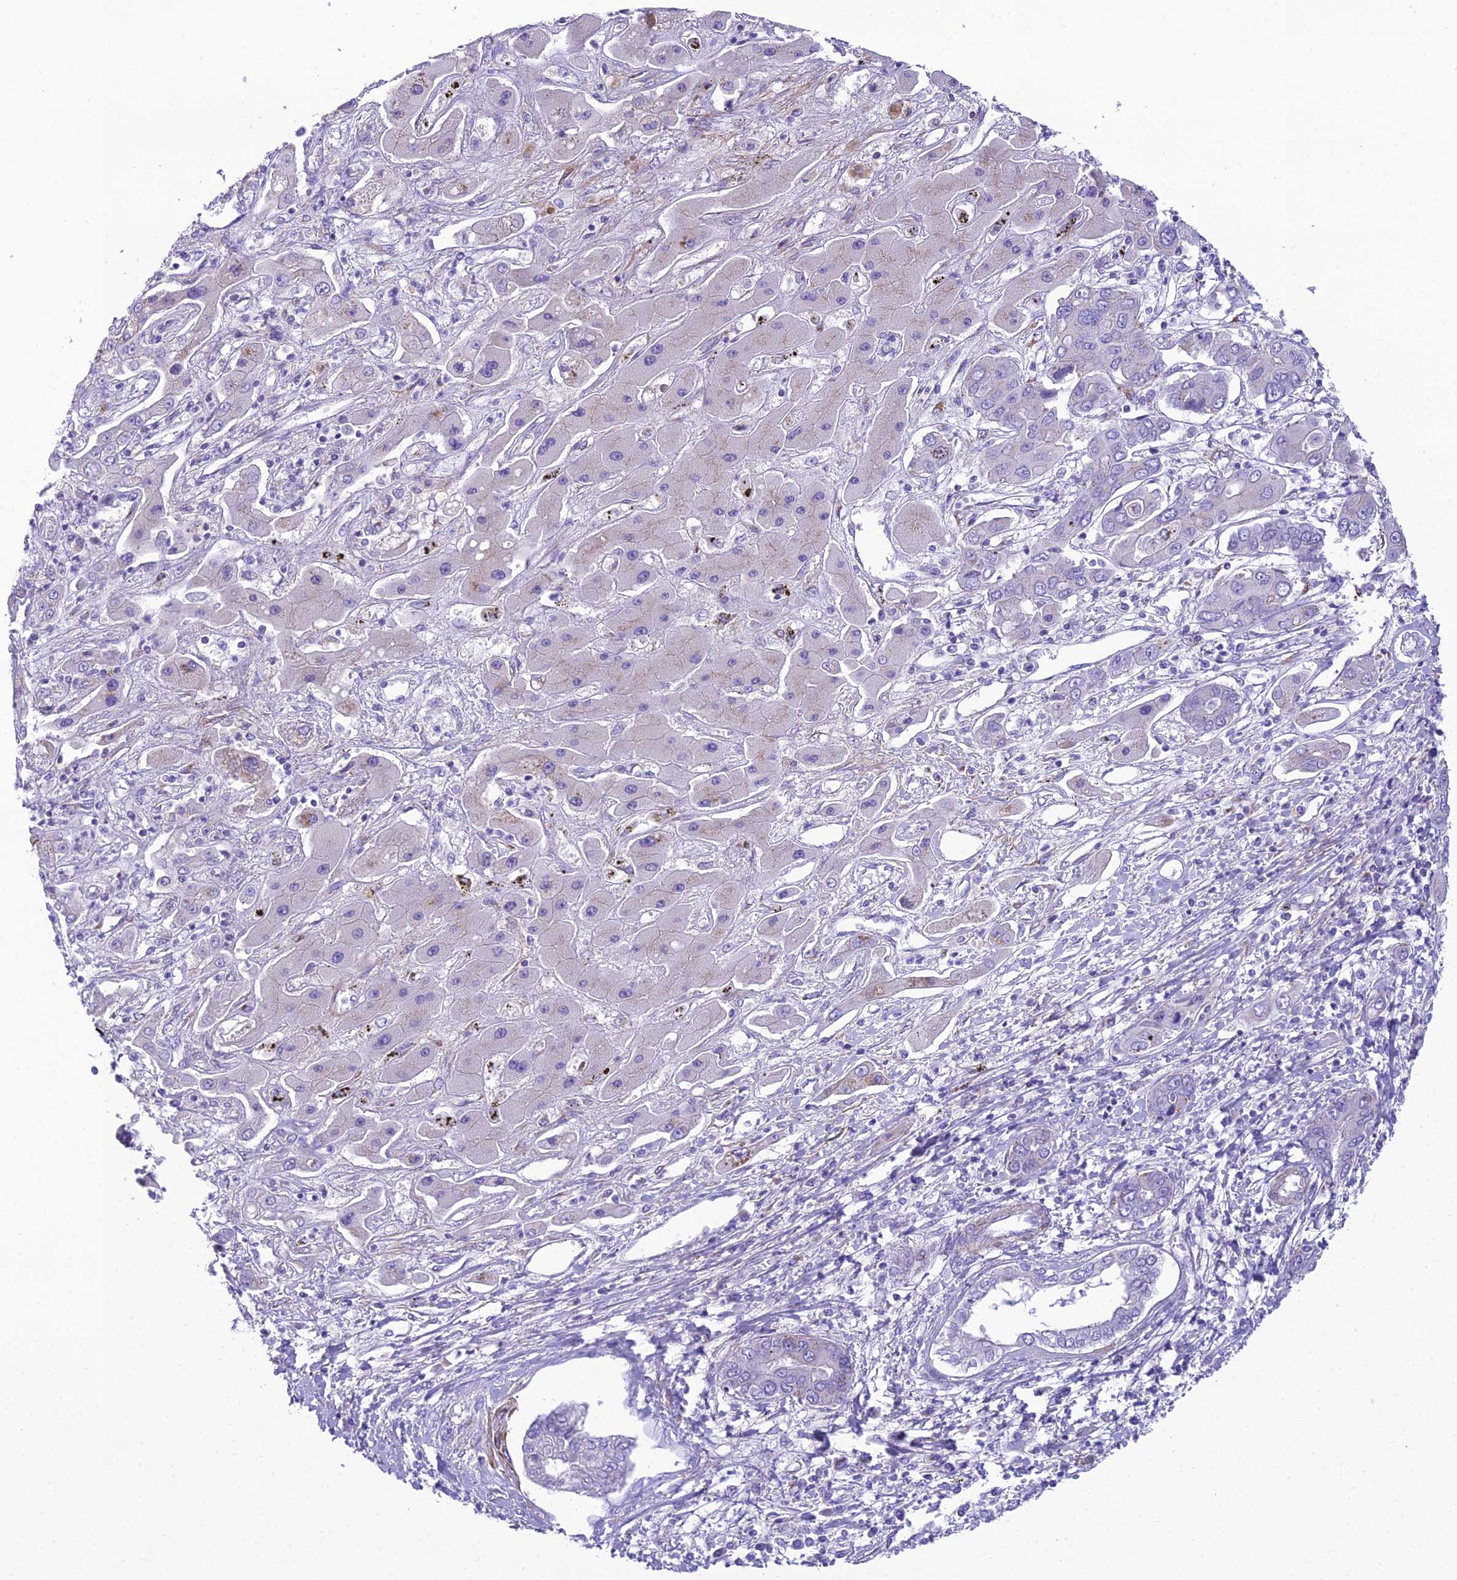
{"staining": {"intensity": "negative", "quantity": "none", "location": "none"}, "tissue": "liver cancer", "cell_type": "Tumor cells", "image_type": "cancer", "snomed": [{"axis": "morphology", "description": "Cholangiocarcinoma"}, {"axis": "topography", "description": "Liver"}], "caption": "DAB (3,3'-diaminobenzidine) immunohistochemical staining of human cholangiocarcinoma (liver) exhibits no significant staining in tumor cells.", "gene": "GFRA1", "patient": {"sex": "male", "age": 67}}